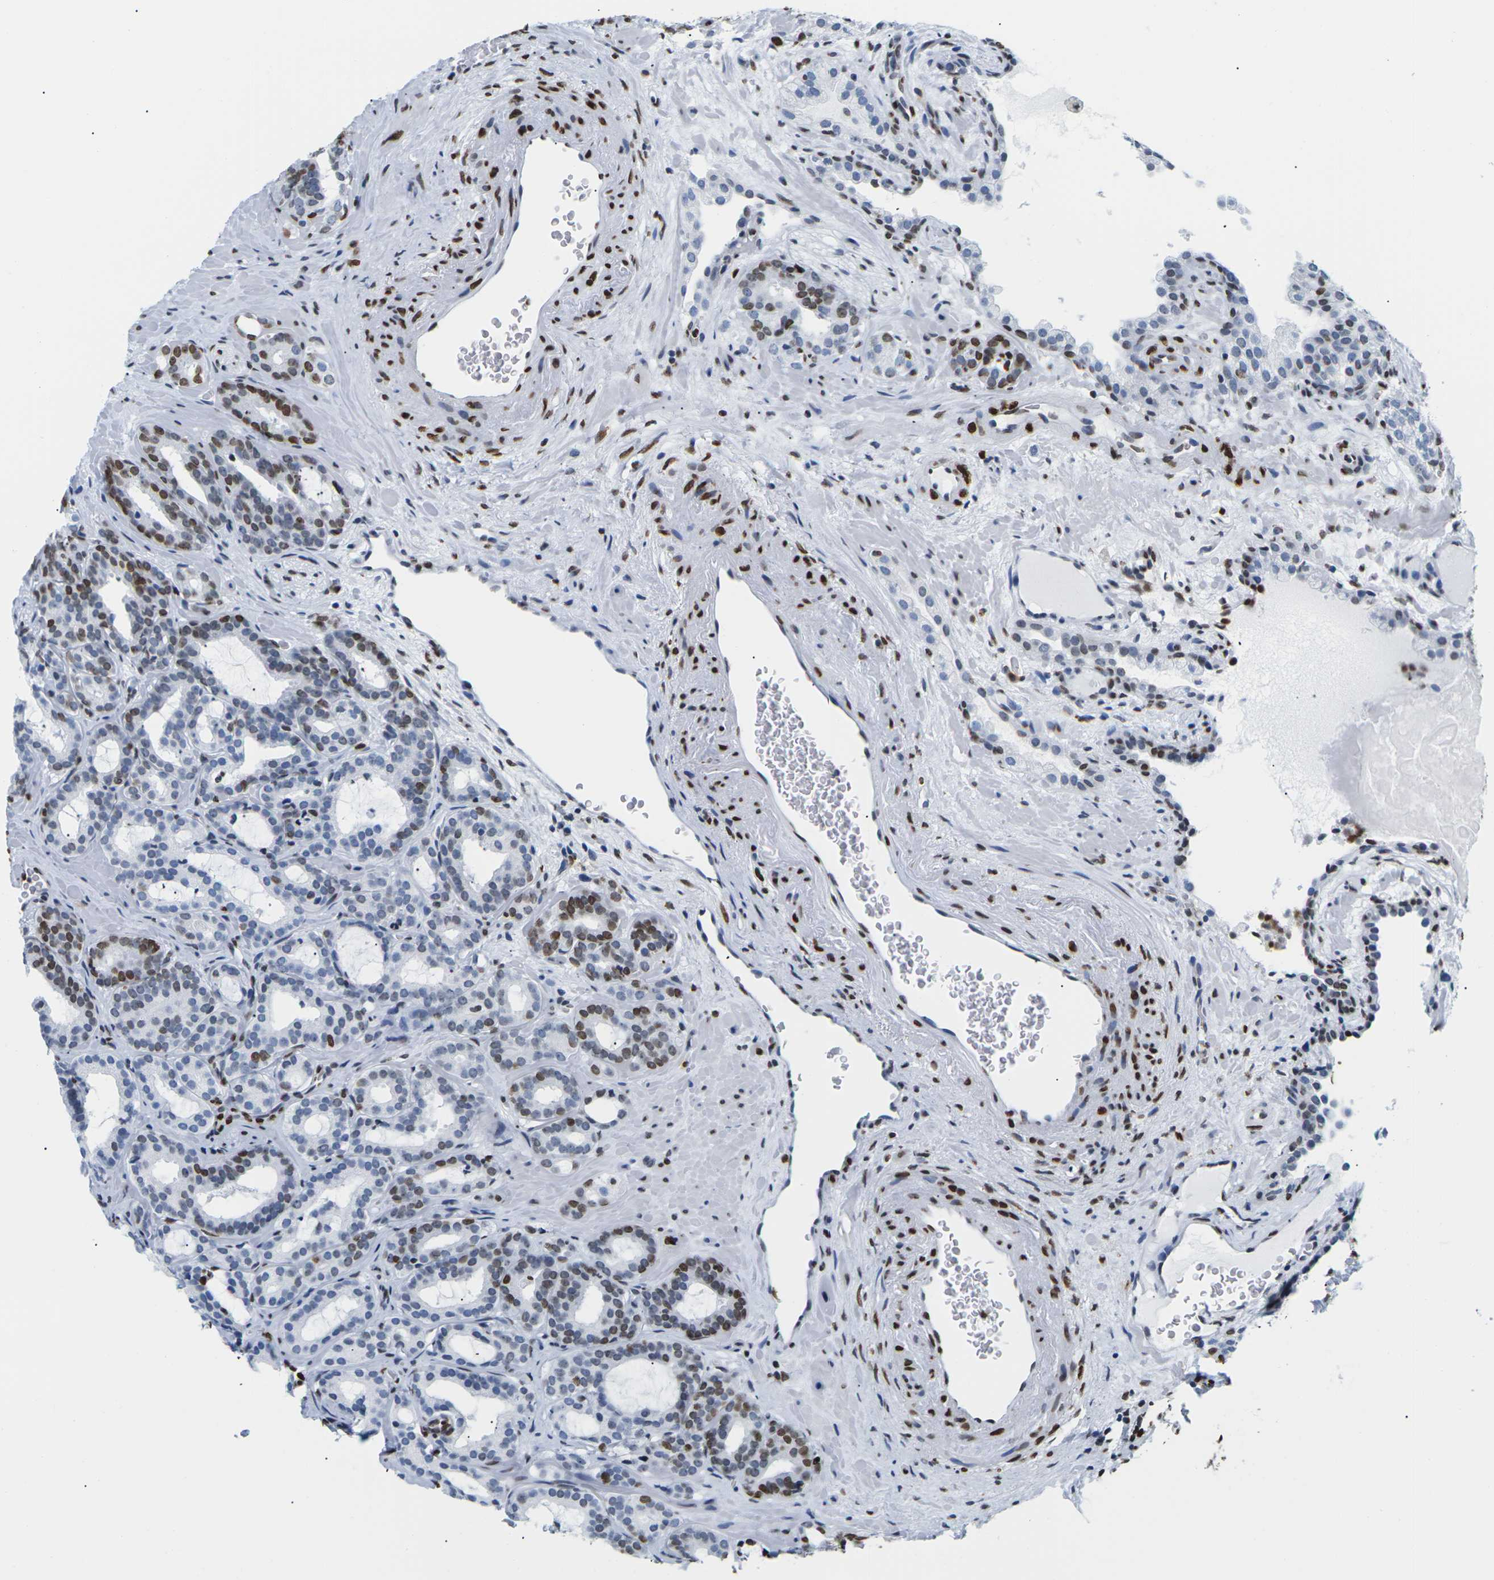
{"staining": {"intensity": "moderate", "quantity": "<25%", "location": "nuclear"}, "tissue": "prostate cancer", "cell_type": "Tumor cells", "image_type": "cancer", "snomed": [{"axis": "morphology", "description": "Adenocarcinoma, Low grade"}, {"axis": "topography", "description": "Prostate"}], "caption": "Immunohistochemistry (IHC) photomicrograph of neoplastic tissue: prostate adenocarcinoma (low-grade) stained using IHC shows low levels of moderate protein expression localized specifically in the nuclear of tumor cells, appearing as a nuclear brown color.", "gene": "H2AC21", "patient": {"sex": "male", "age": 63}}